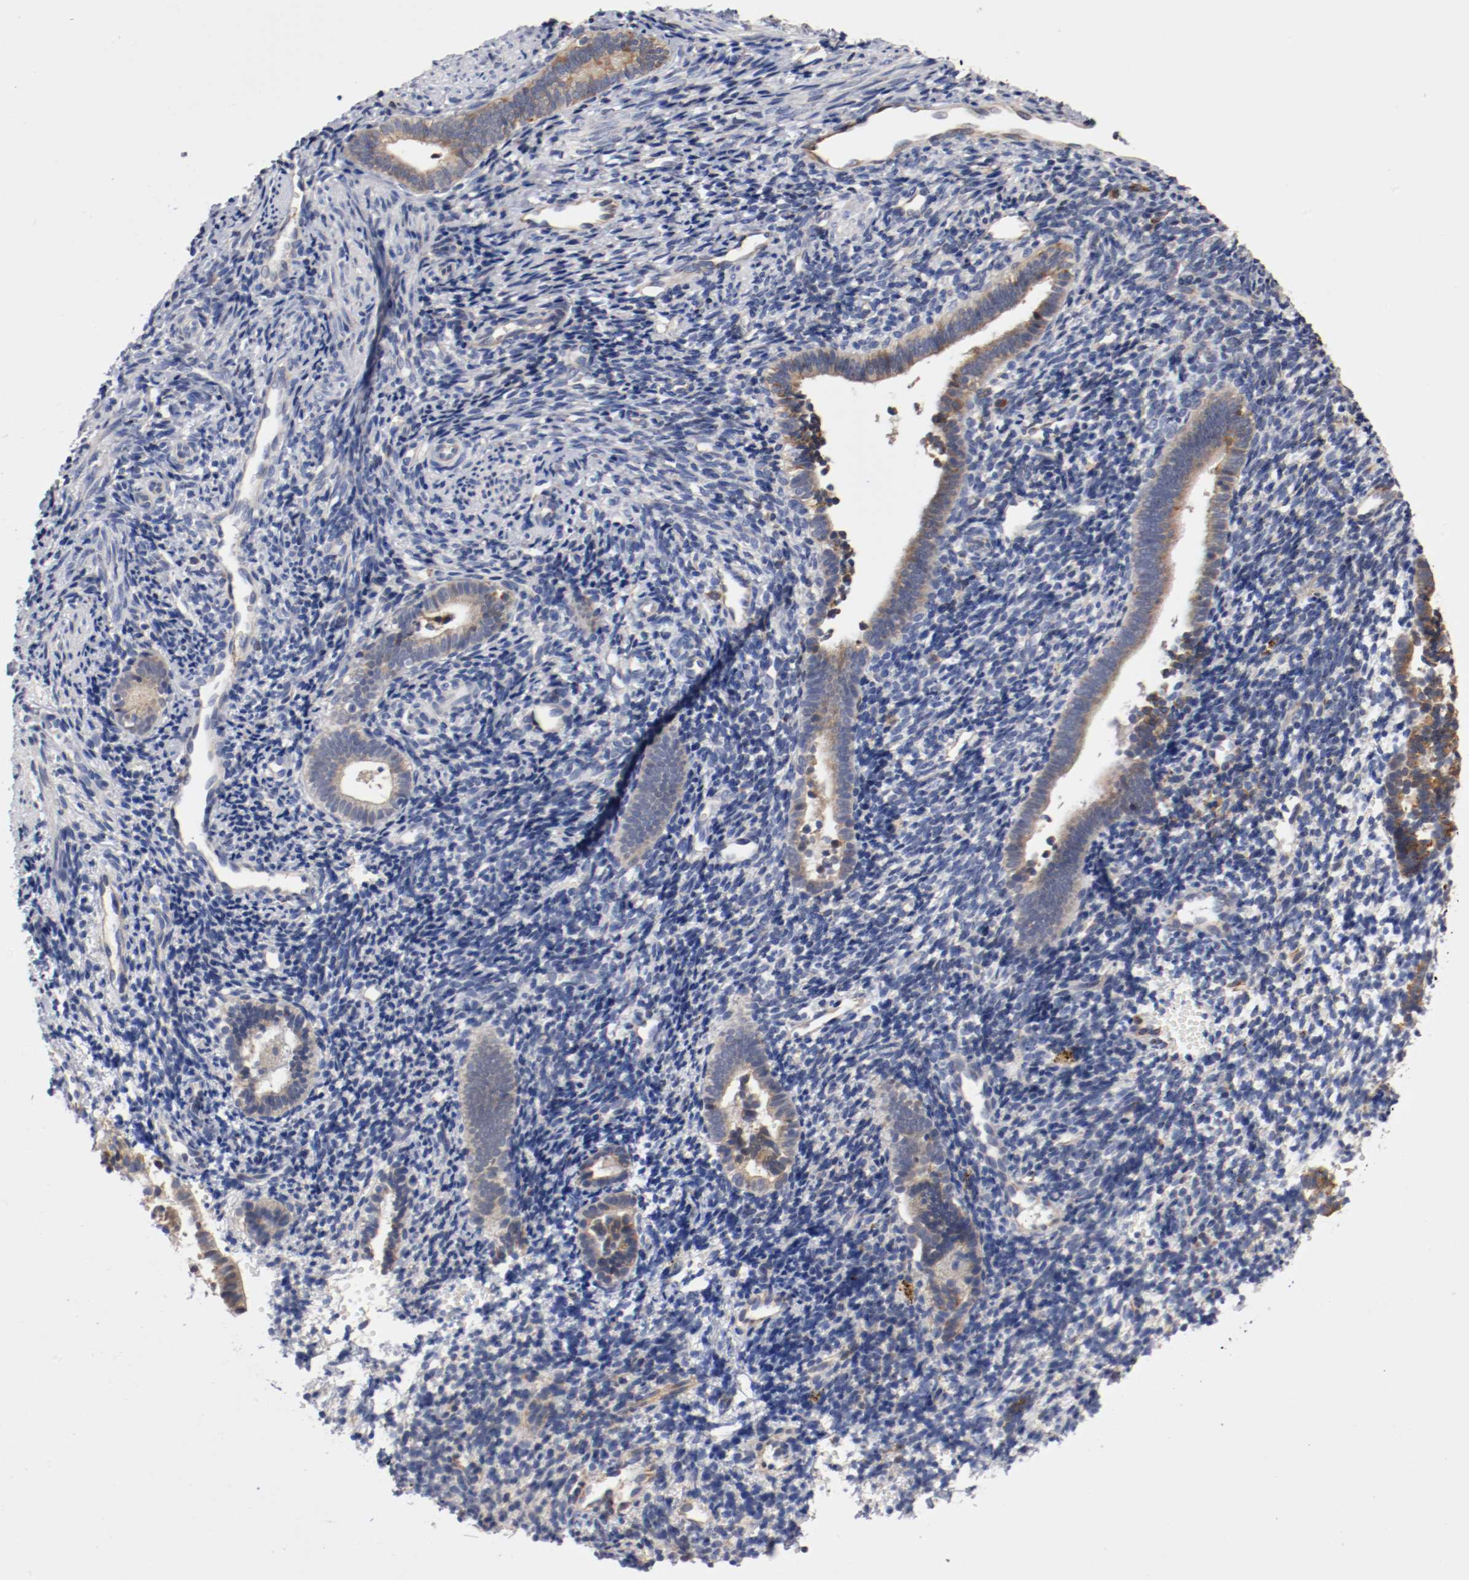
{"staining": {"intensity": "negative", "quantity": "none", "location": "none"}, "tissue": "endometrium", "cell_type": "Cells in endometrial stroma", "image_type": "normal", "snomed": [{"axis": "morphology", "description": "Normal tissue, NOS"}, {"axis": "topography", "description": "Uterus"}, {"axis": "topography", "description": "Endometrium"}], "caption": "Cells in endometrial stroma are negative for brown protein staining in normal endometrium. (DAB IHC with hematoxylin counter stain).", "gene": "TNFSF12", "patient": {"sex": "female", "age": 33}}